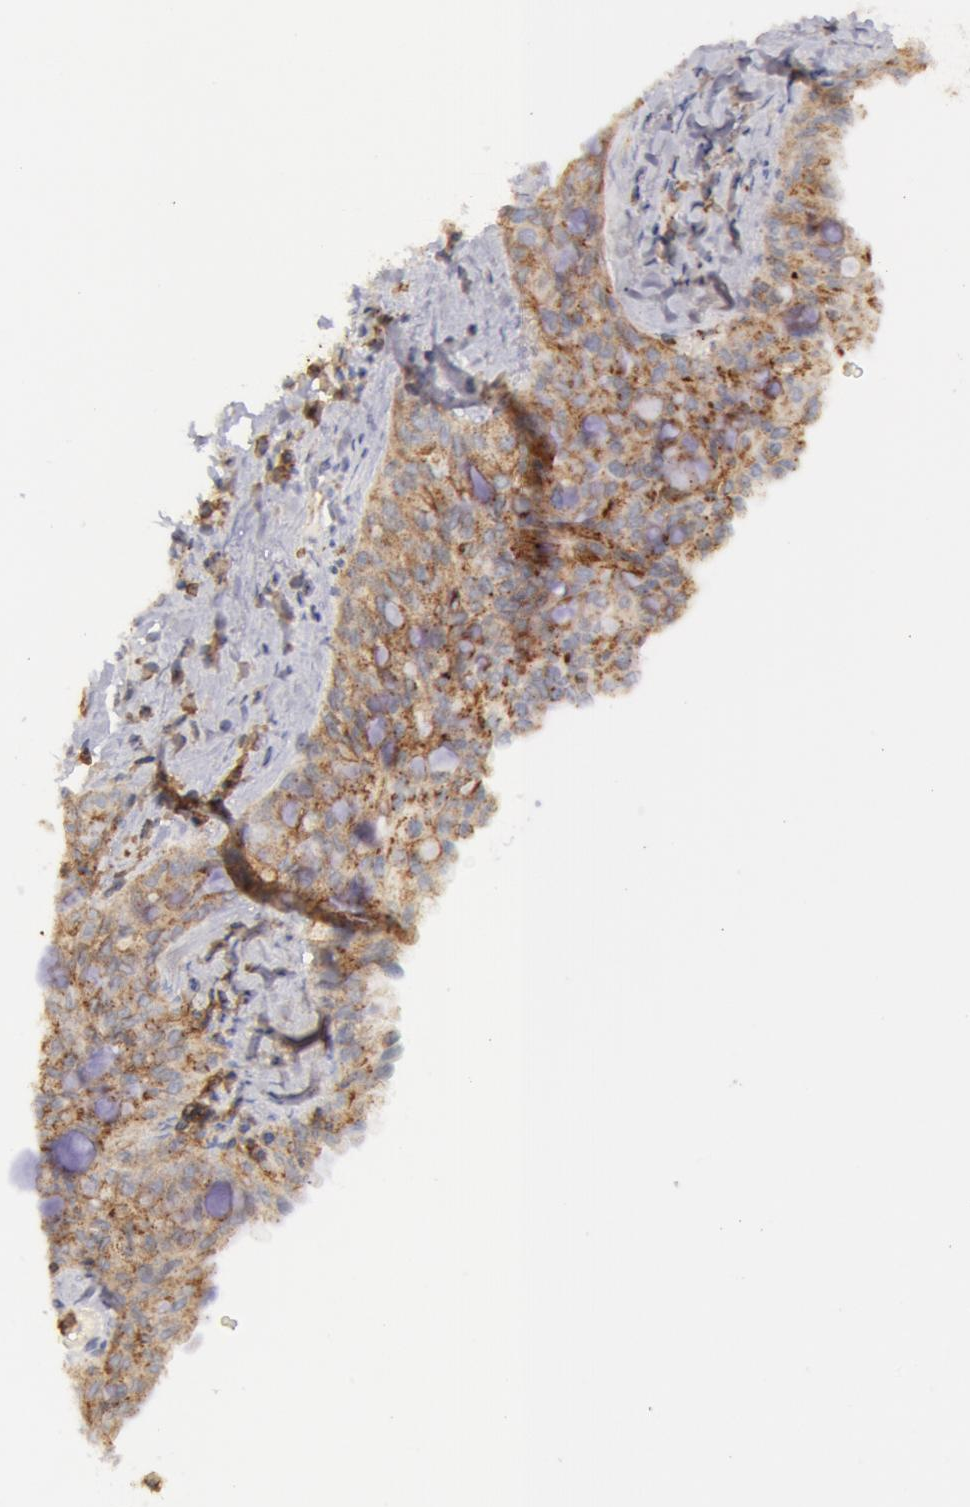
{"staining": {"intensity": "moderate", "quantity": ">75%", "location": "cytoplasmic/membranous"}, "tissue": "lung cancer", "cell_type": "Tumor cells", "image_type": "cancer", "snomed": [{"axis": "morphology", "description": "Adenocarcinoma, NOS"}, {"axis": "topography", "description": "Lung"}], "caption": "This is an image of immunohistochemistry staining of lung cancer (adenocarcinoma), which shows moderate expression in the cytoplasmic/membranous of tumor cells.", "gene": "FLOT2", "patient": {"sex": "female", "age": 44}}